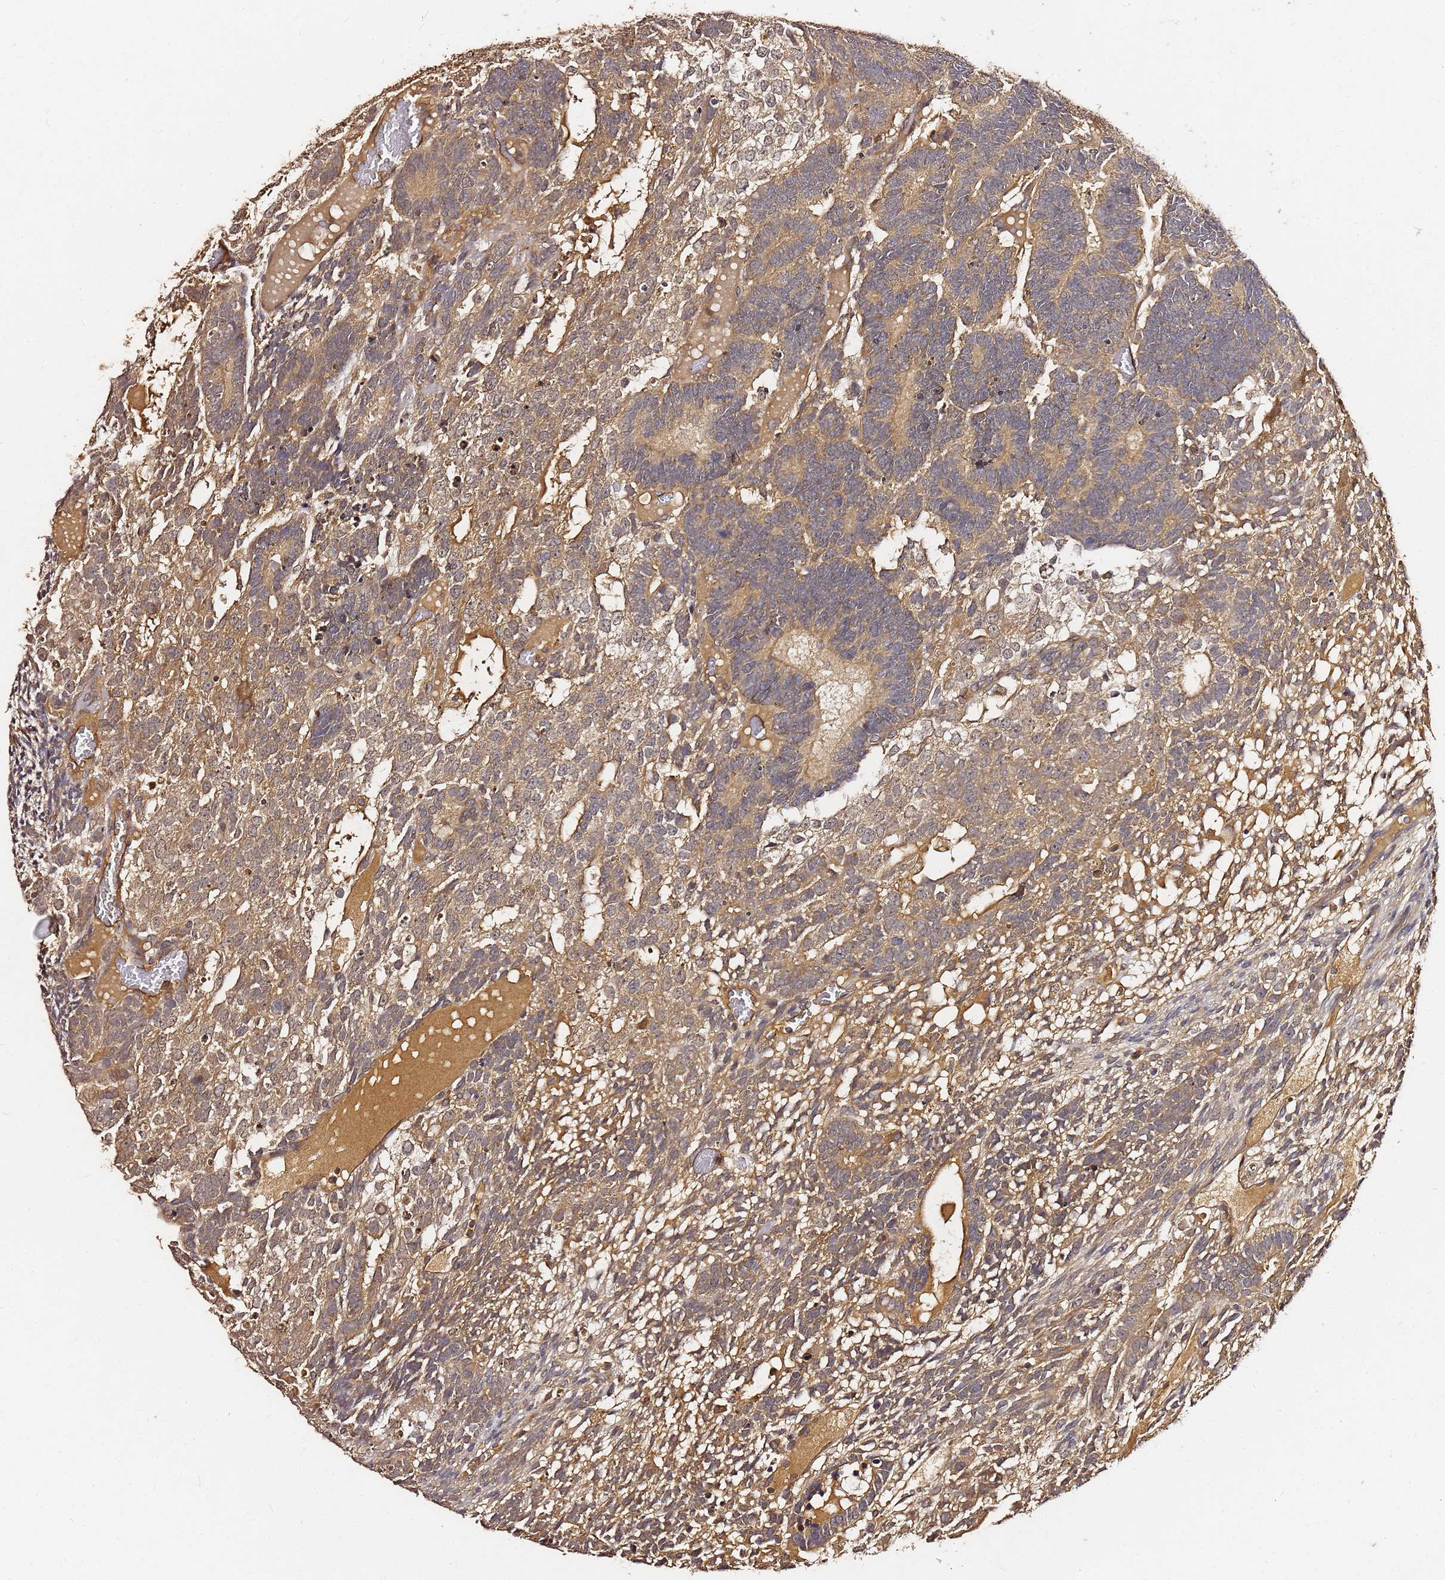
{"staining": {"intensity": "moderate", "quantity": ">75%", "location": "cytoplasmic/membranous"}, "tissue": "testis cancer", "cell_type": "Tumor cells", "image_type": "cancer", "snomed": [{"axis": "morphology", "description": "Carcinoma, Embryonal, NOS"}, {"axis": "topography", "description": "Testis"}], "caption": "This histopathology image reveals testis embryonal carcinoma stained with IHC to label a protein in brown. The cytoplasmic/membranous of tumor cells show moderate positivity for the protein. Nuclei are counter-stained blue.", "gene": "C6orf136", "patient": {"sex": "male", "age": 23}}